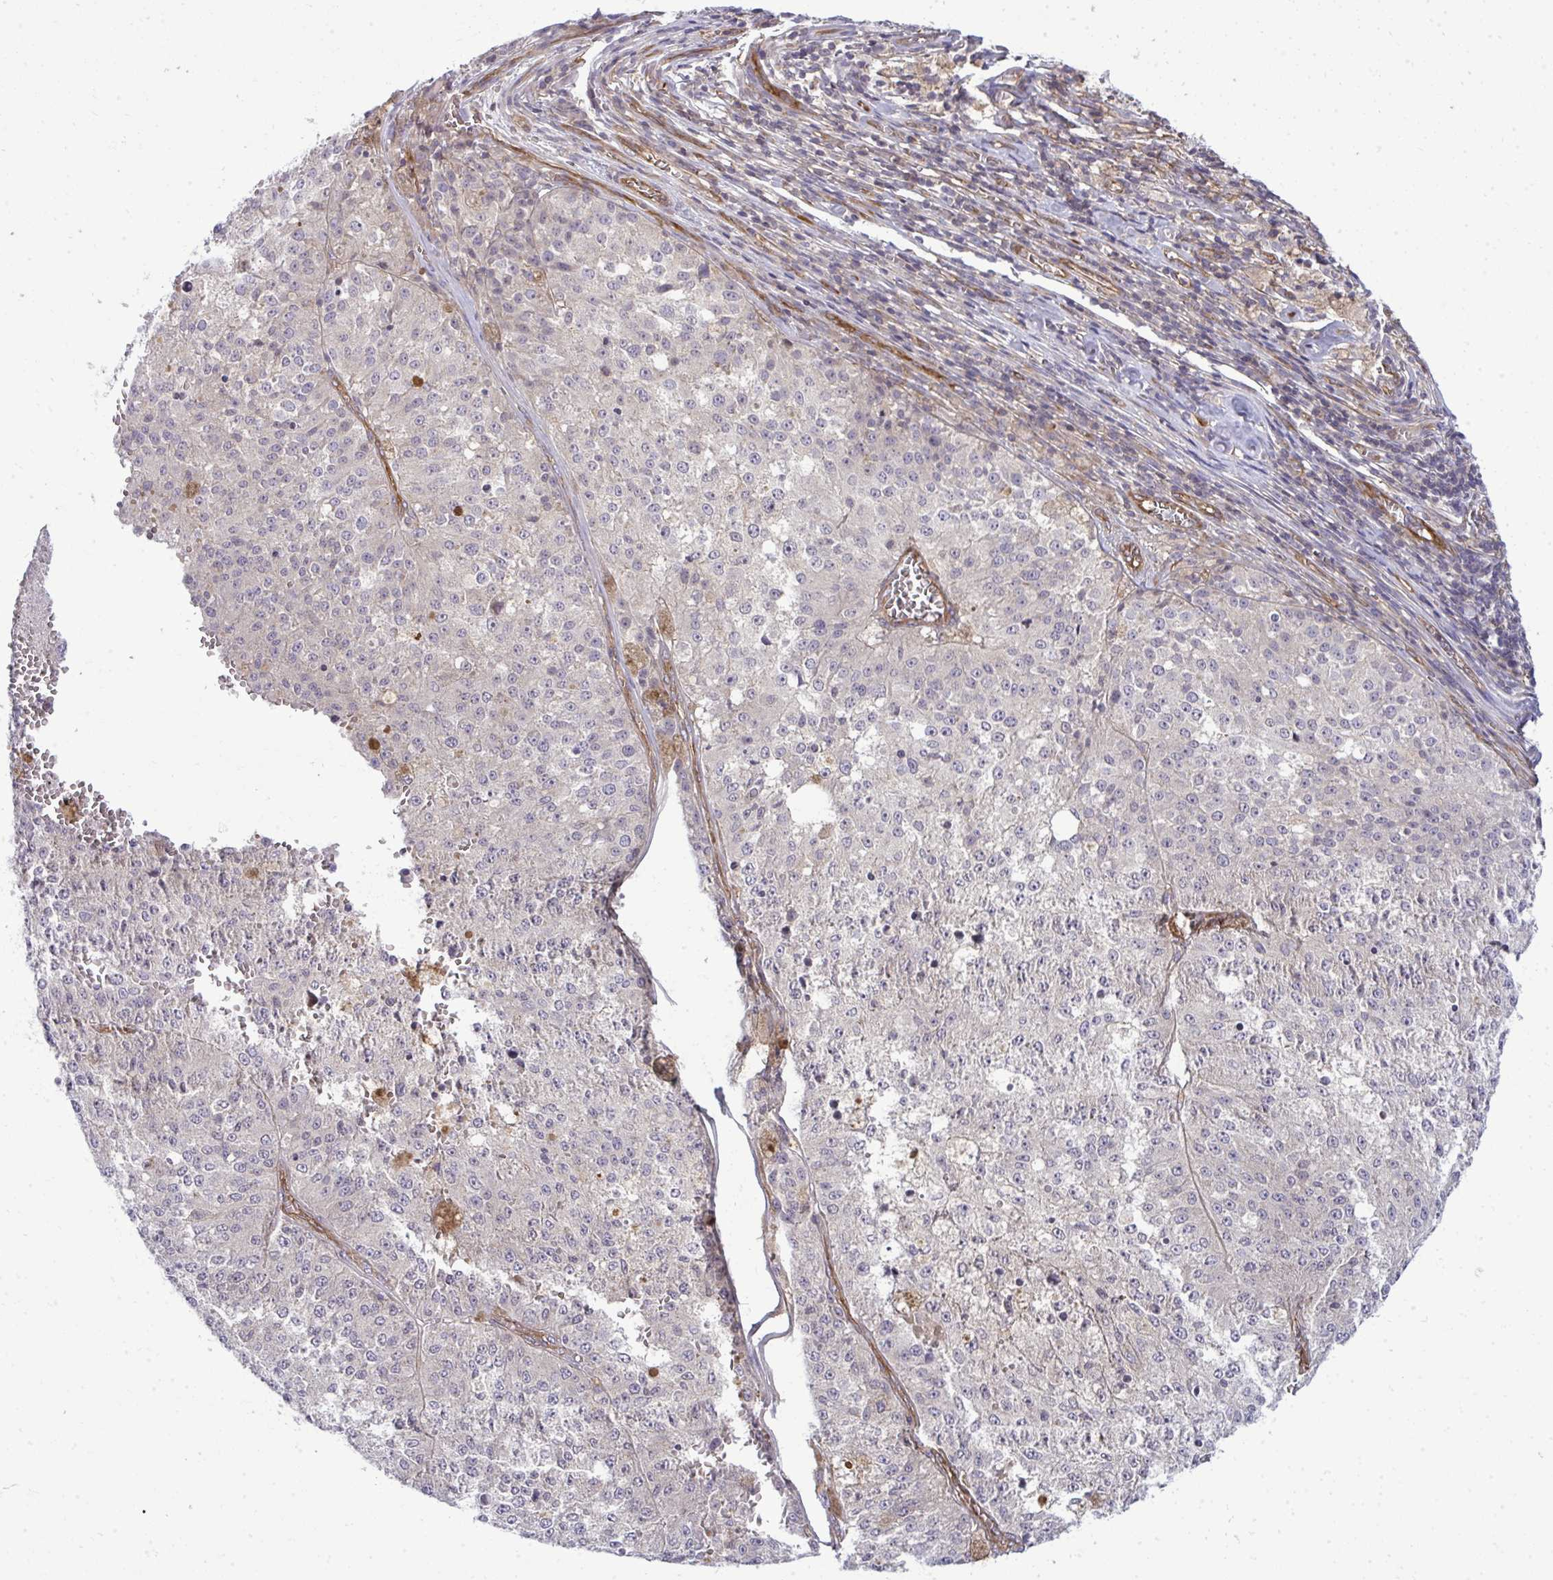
{"staining": {"intensity": "negative", "quantity": "none", "location": "none"}, "tissue": "melanoma", "cell_type": "Tumor cells", "image_type": "cancer", "snomed": [{"axis": "morphology", "description": "Malignant melanoma, Metastatic site"}, {"axis": "topography", "description": "Lymph node"}], "caption": "Human melanoma stained for a protein using IHC demonstrates no staining in tumor cells.", "gene": "FUT10", "patient": {"sex": "female", "age": 64}}